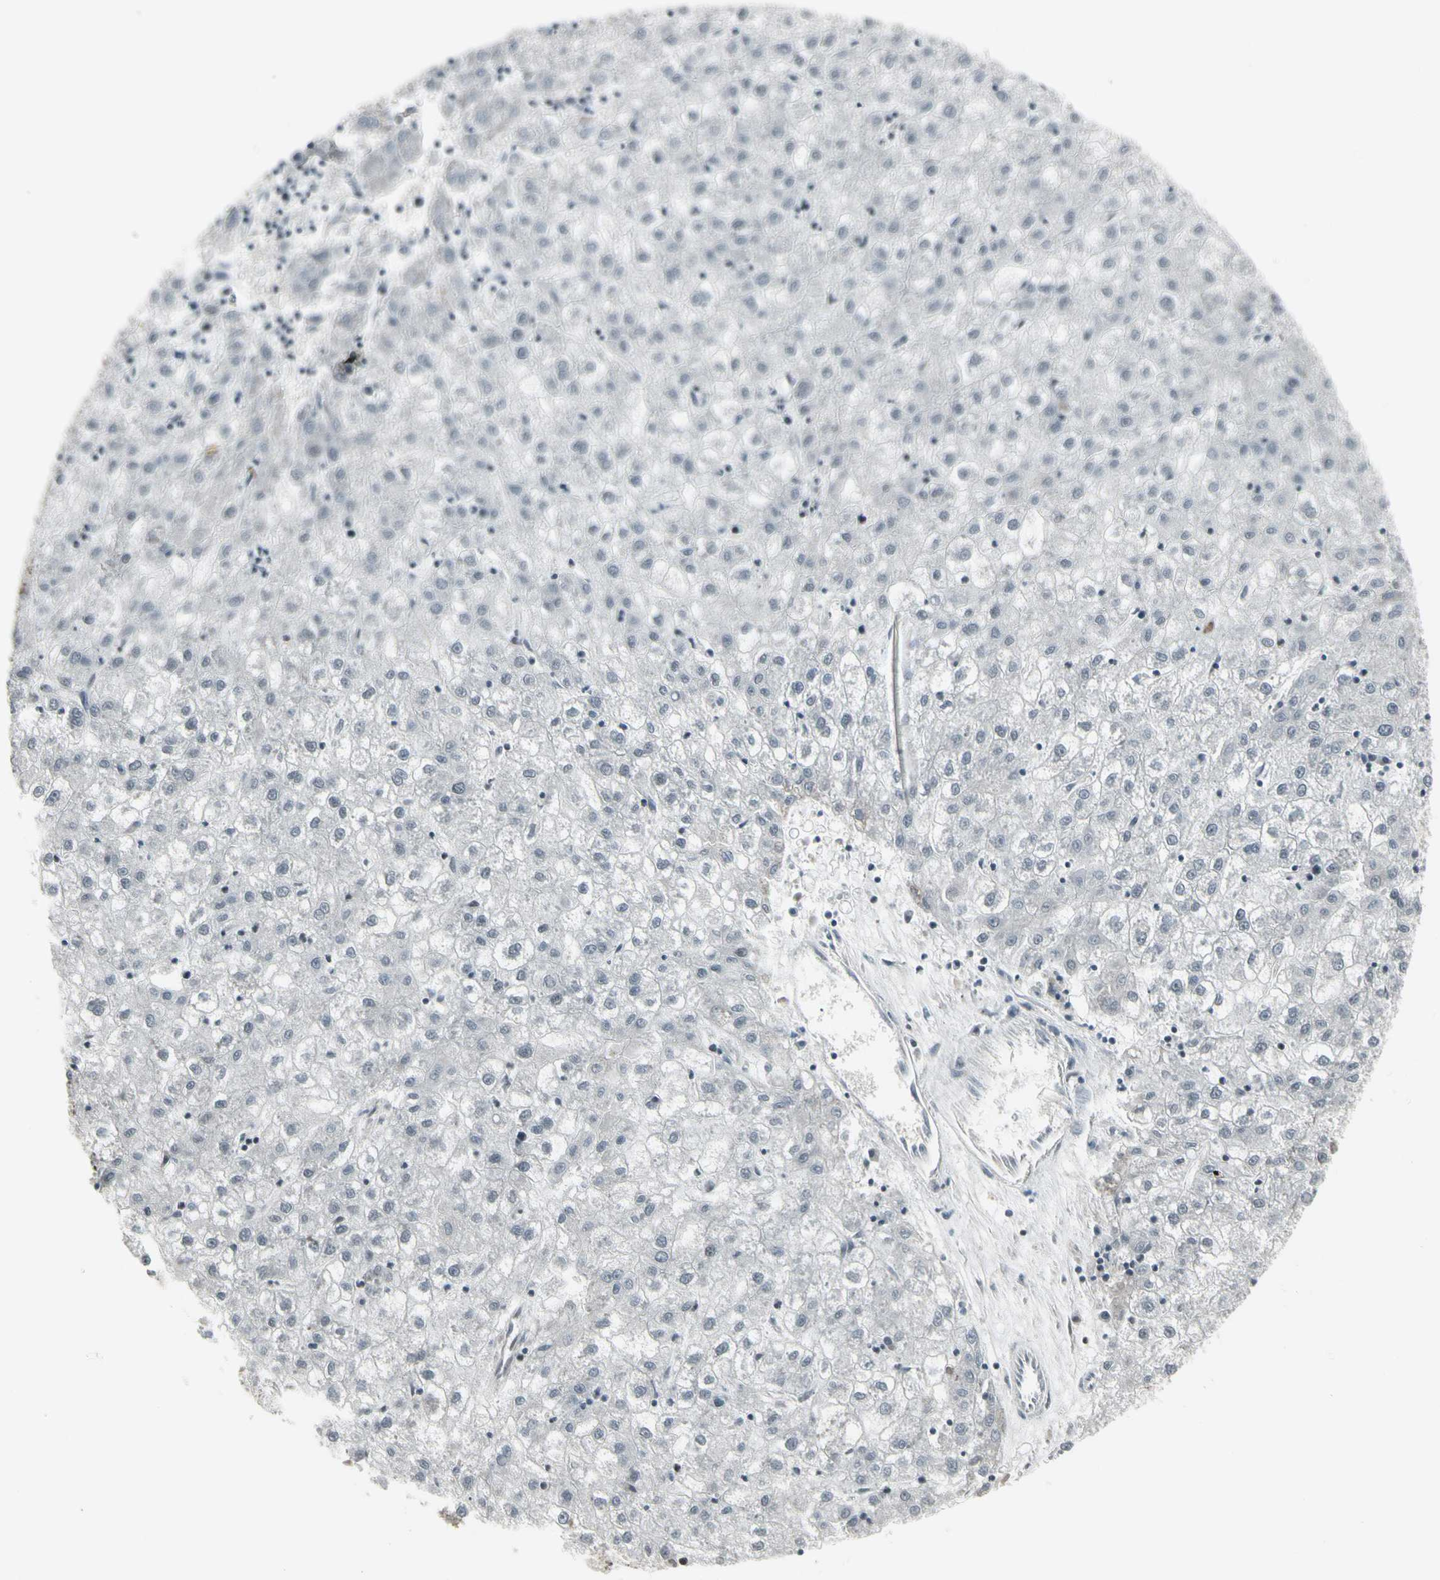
{"staining": {"intensity": "negative", "quantity": "none", "location": "none"}, "tissue": "liver cancer", "cell_type": "Tumor cells", "image_type": "cancer", "snomed": [{"axis": "morphology", "description": "Carcinoma, Hepatocellular, NOS"}, {"axis": "topography", "description": "Liver"}], "caption": "Hepatocellular carcinoma (liver) was stained to show a protein in brown. There is no significant positivity in tumor cells.", "gene": "HMG20A", "patient": {"sex": "male", "age": 72}}